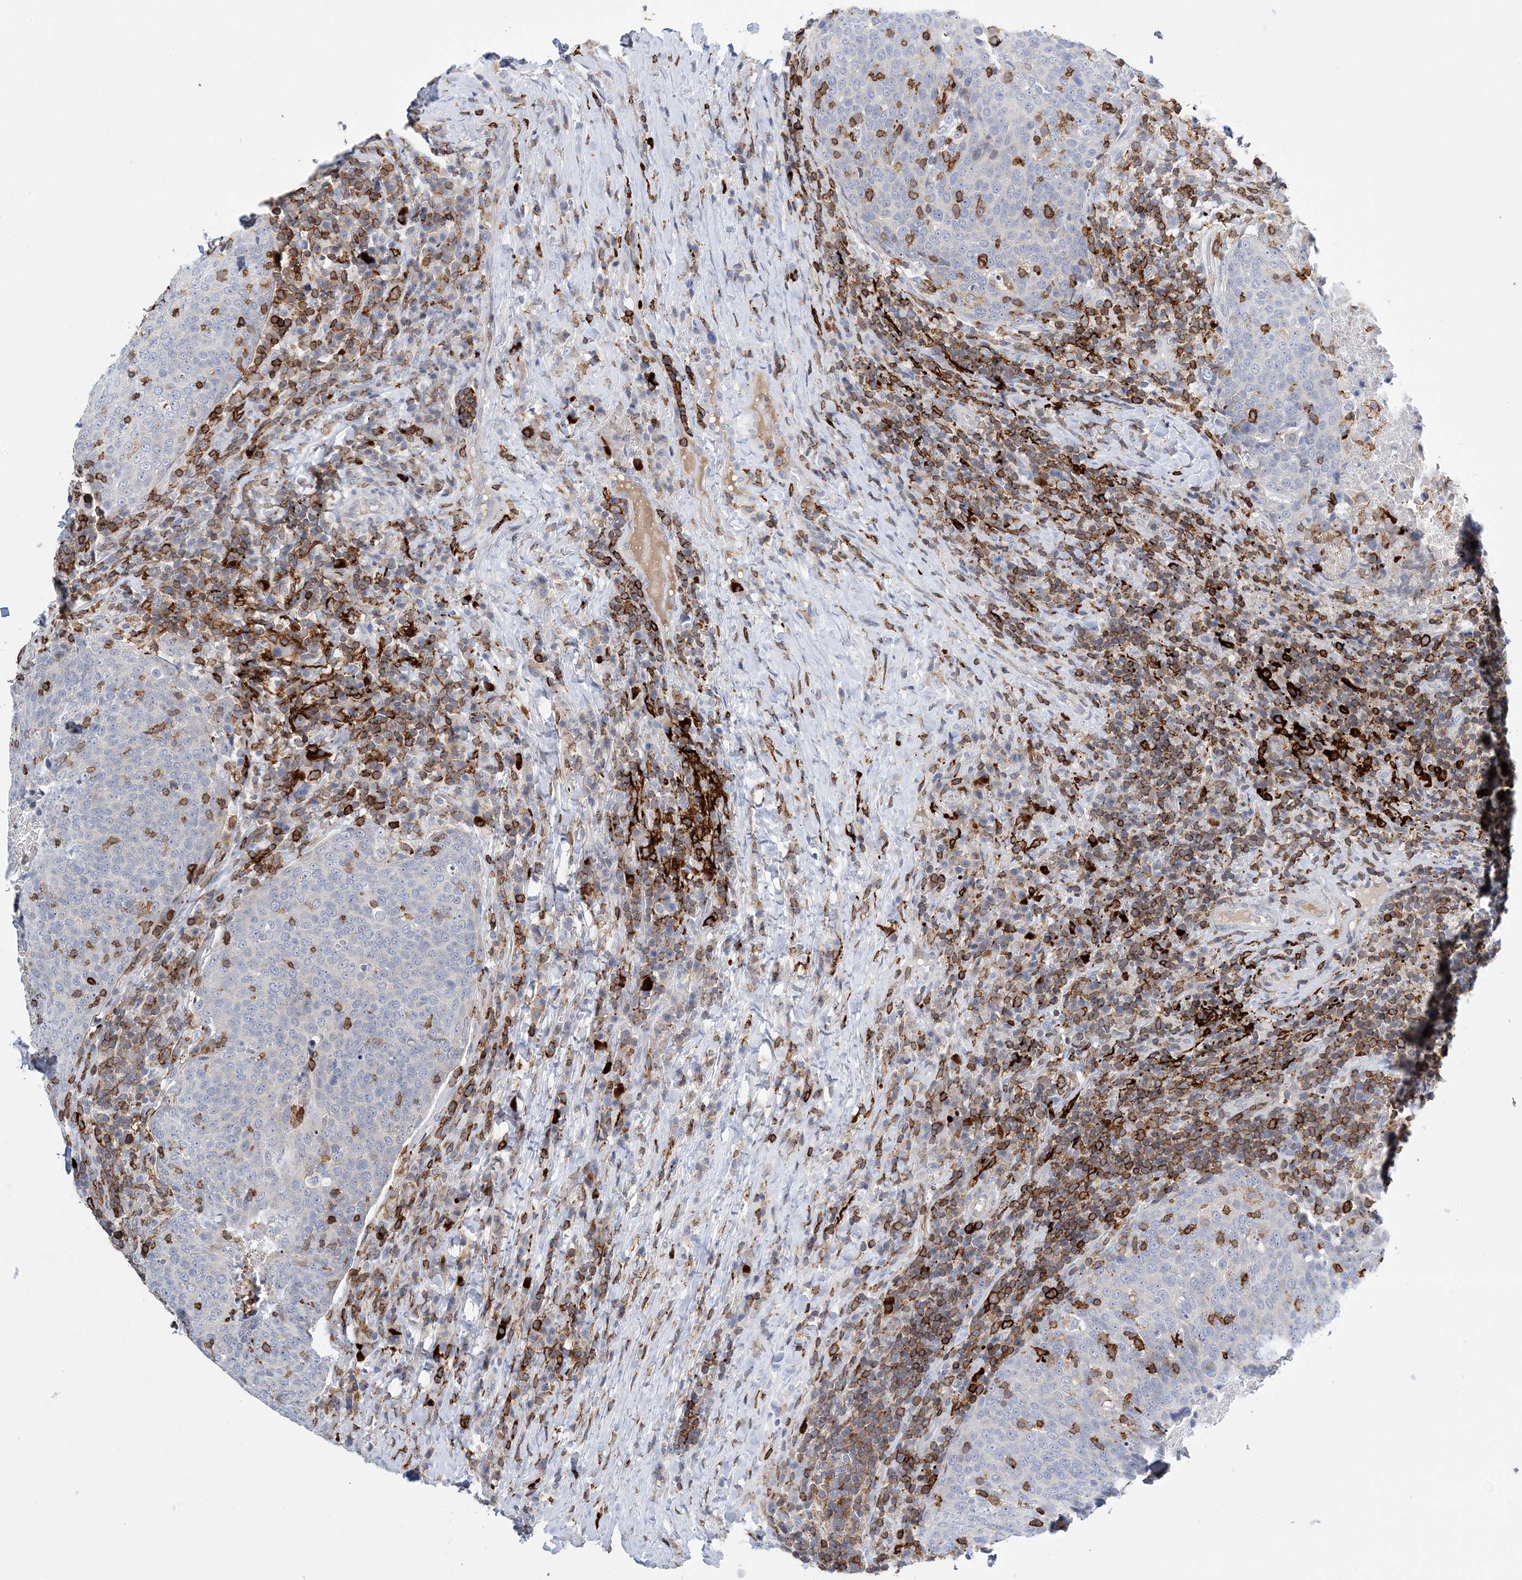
{"staining": {"intensity": "negative", "quantity": "none", "location": "none"}, "tissue": "head and neck cancer", "cell_type": "Tumor cells", "image_type": "cancer", "snomed": [{"axis": "morphology", "description": "Squamous cell carcinoma, NOS"}, {"axis": "morphology", "description": "Squamous cell carcinoma, metastatic, NOS"}, {"axis": "topography", "description": "Lymph node"}, {"axis": "topography", "description": "Head-Neck"}], "caption": "This is an immunohistochemistry photomicrograph of head and neck metastatic squamous cell carcinoma. There is no expression in tumor cells.", "gene": "PRMT9", "patient": {"sex": "male", "age": 62}}